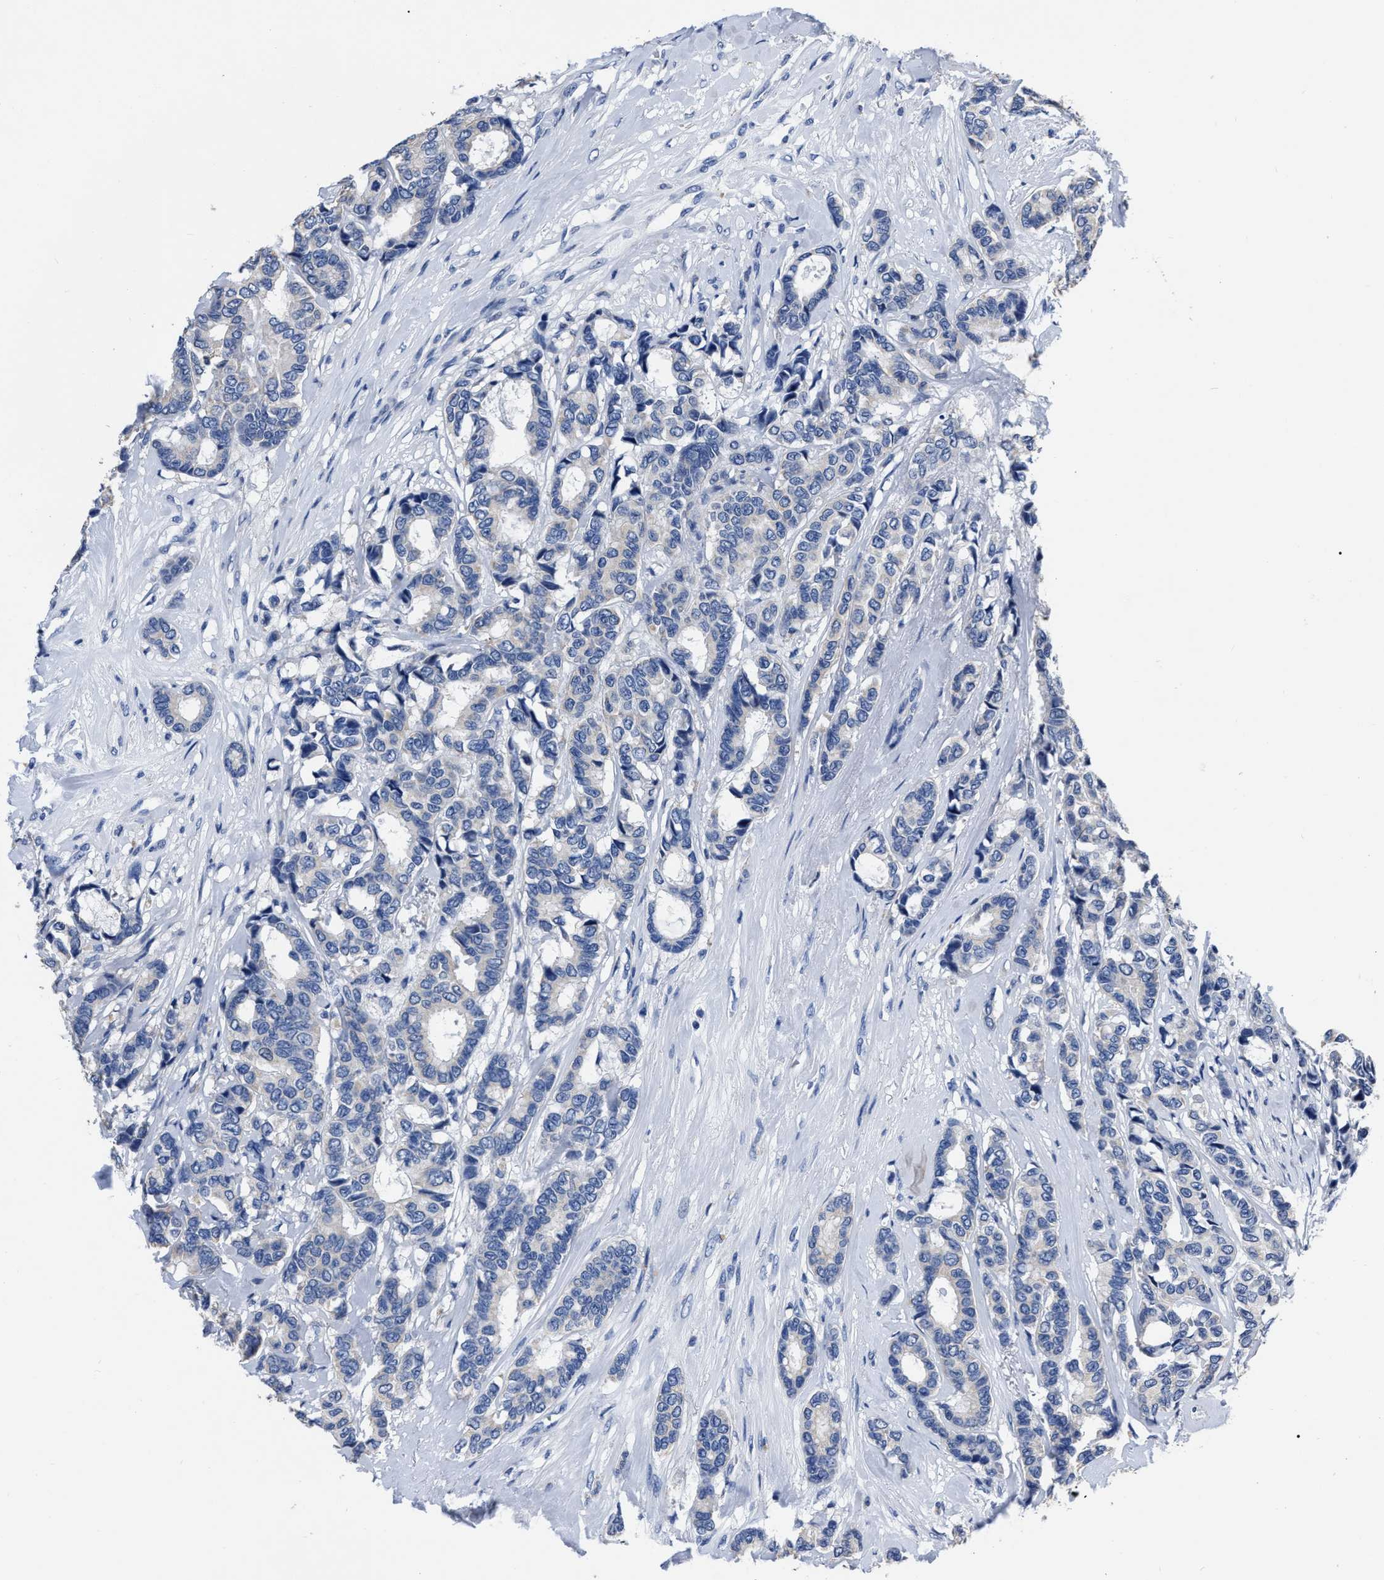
{"staining": {"intensity": "negative", "quantity": "none", "location": "none"}, "tissue": "breast cancer", "cell_type": "Tumor cells", "image_type": "cancer", "snomed": [{"axis": "morphology", "description": "Duct carcinoma"}, {"axis": "topography", "description": "Breast"}], "caption": "This is a micrograph of immunohistochemistry staining of breast cancer, which shows no staining in tumor cells.", "gene": "MOV10L1", "patient": {"sex": "female", "age": 87}}